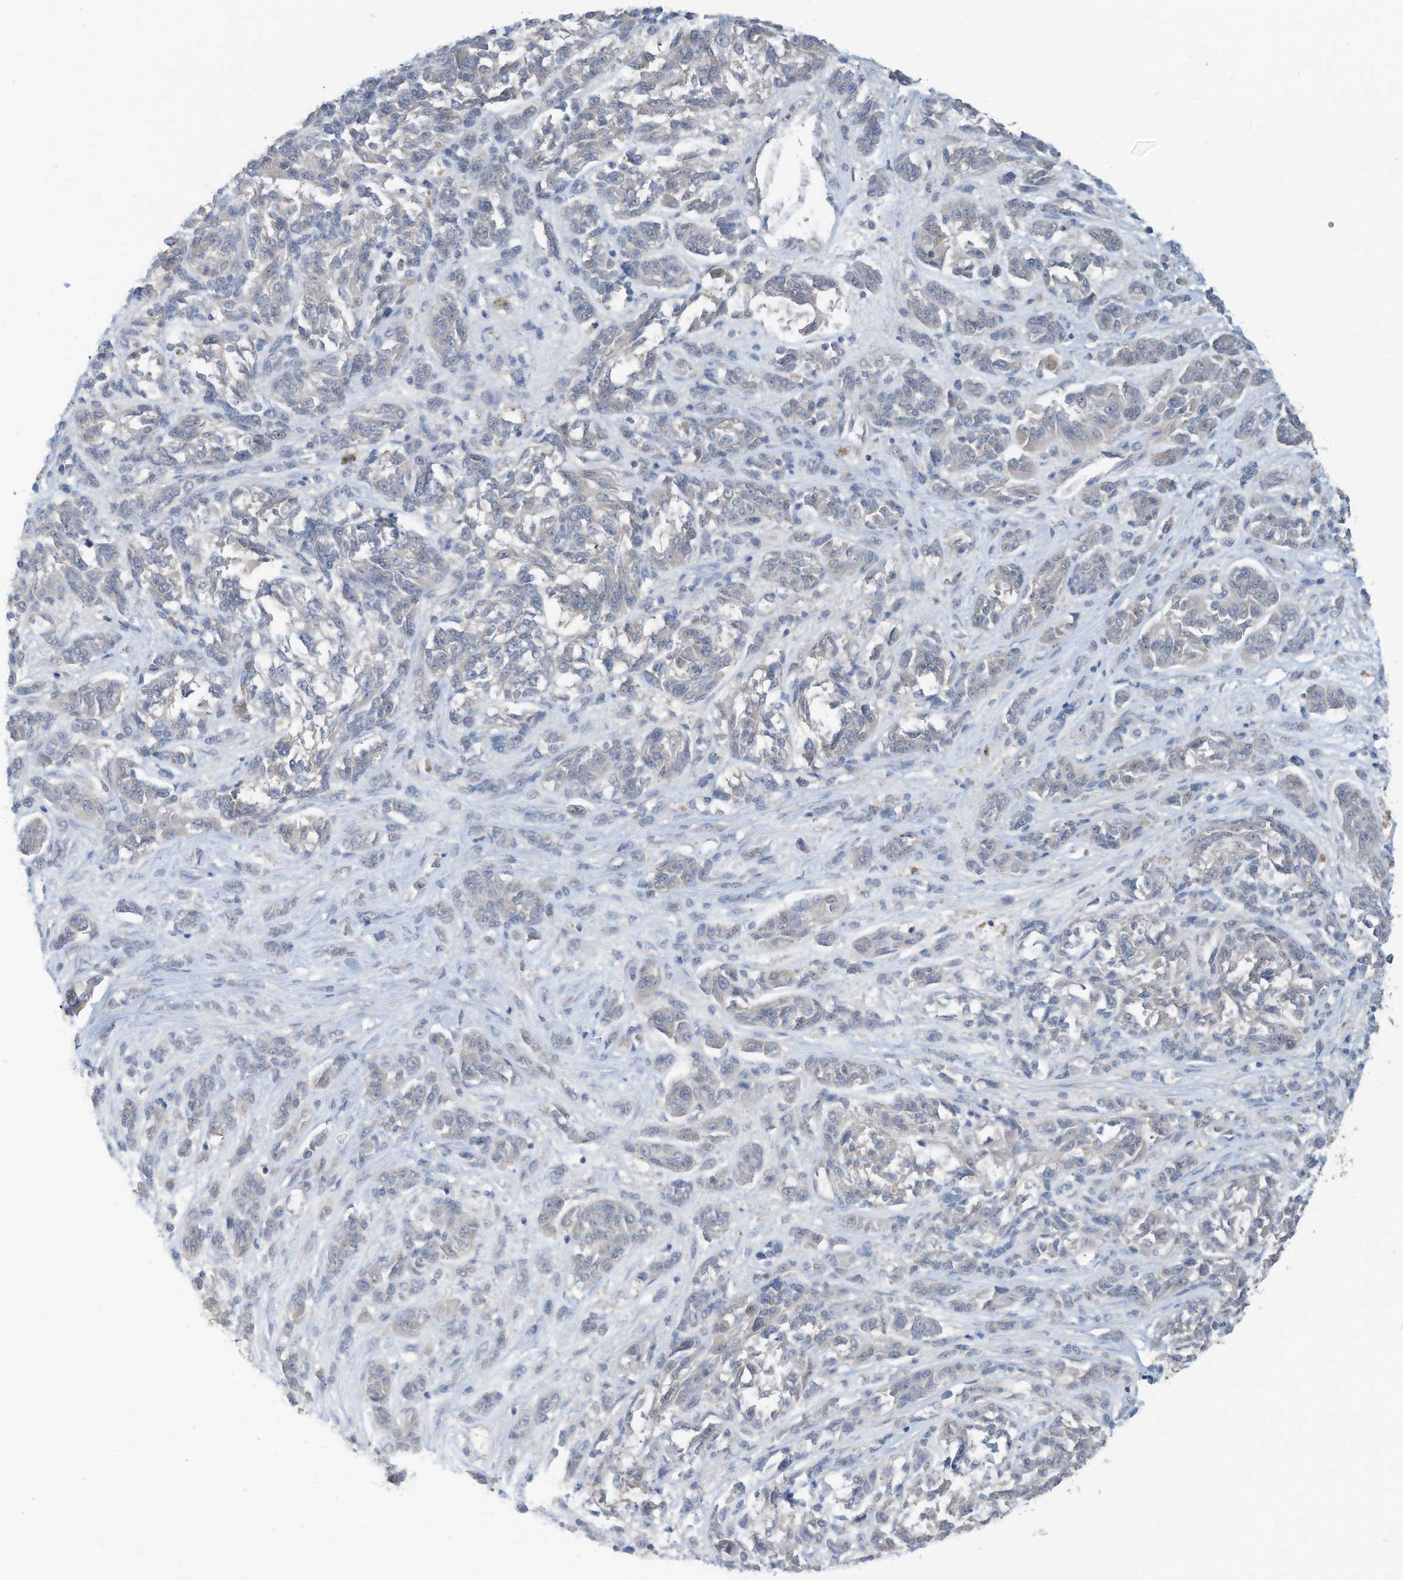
{"staining": {"intensity": "negative", "quantity": "none", "location": "none"}, "tissue": "melanoma", "cell_type": "Tumor cells", "image_type": "cancer", "snomed": [{"axis": "morphology", "description": "Malignant melanoma, NOS"}, {"axis": "topography", "description": "Skin"}], "caption": "Tumor cells are negative for brown protein staining in malignant melanoma.", "gene": "SLC1A5", "patient": {"sex": "male", "age": 53}}